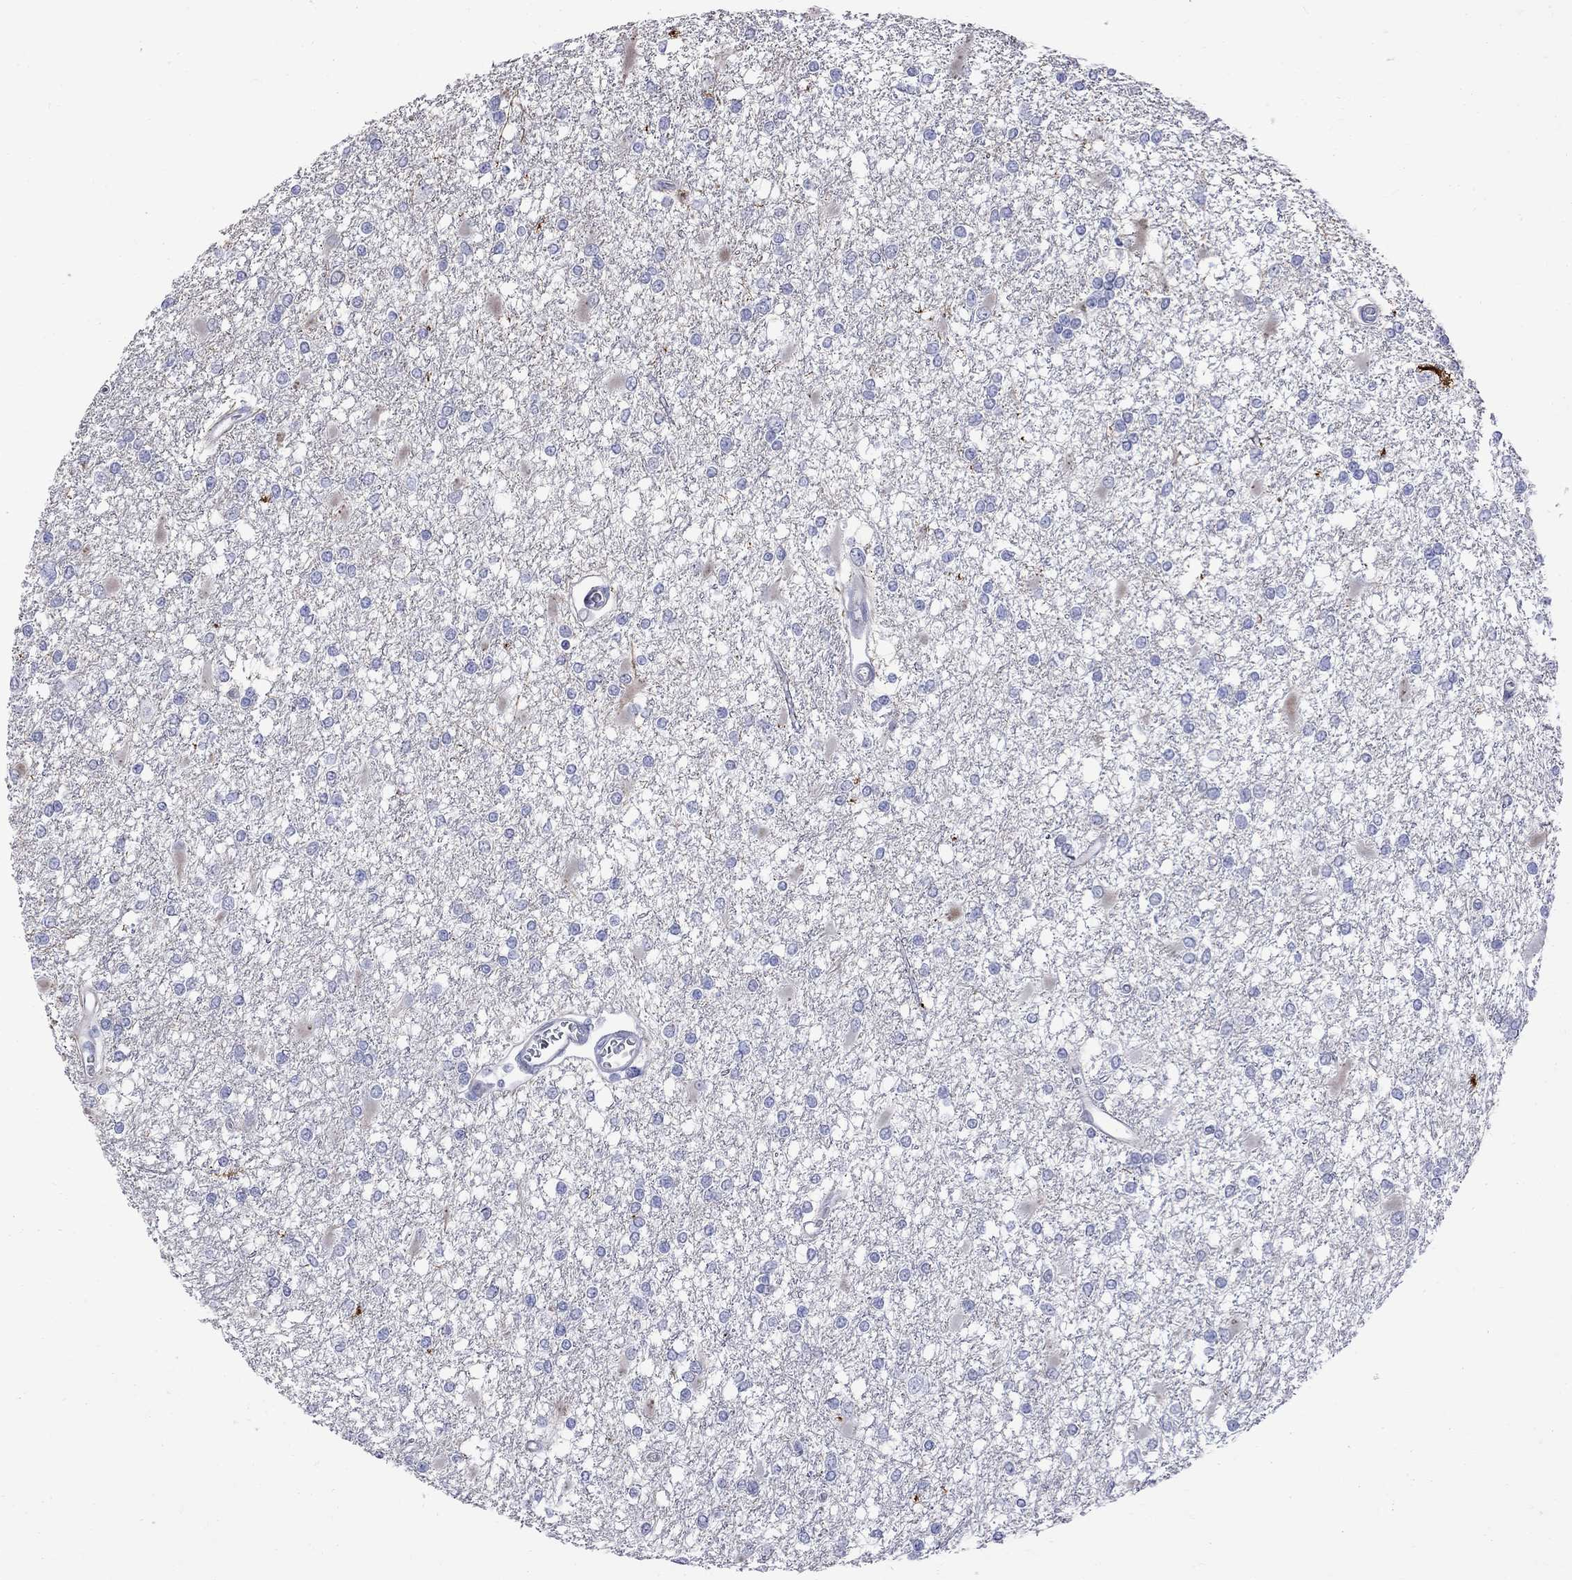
{"staining": {"intensity": "negative", "quantity": "none", "location": "none"}, "tissue": "glioma", "cell_type": "Tumor cells", "image_type": "cancer", "snomed": [{"axis": "morphology", "description": "Glioma, malignant, High grade"}, {"axis": "topography", "description": "Cerebral cortex"}], "caption": "A high-resolution histopathology image shows immunohistochemistry (IHC) staining of high-grade glioma (malignant), which exhibits no significant expression in tumor cells.", "gene": "S100A3", "patient": {"sex": "male", "age": 79}}